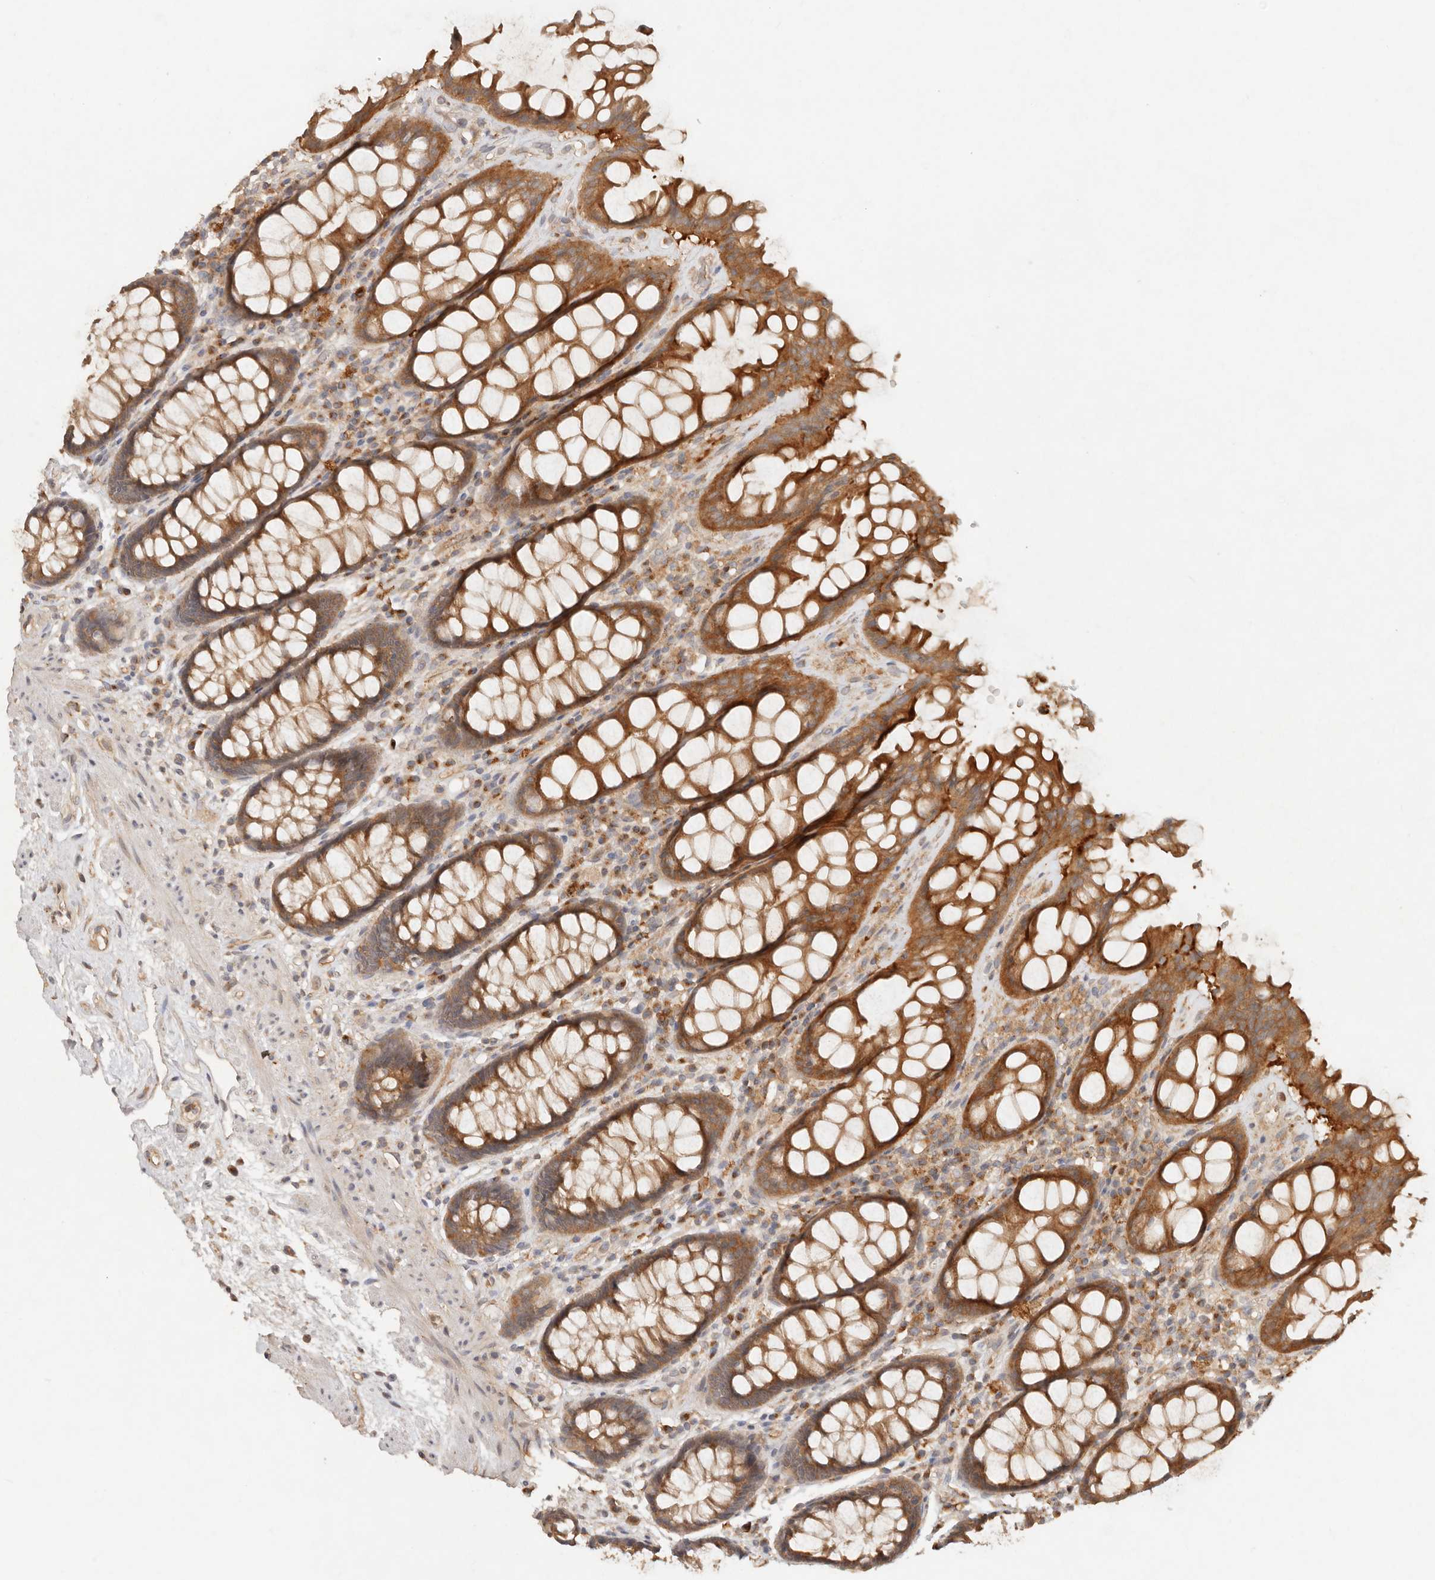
{"staining": {"intensity": "moderate", "quantity": ">75%", "location": "cytoplasmic/membranous"}, "tissue": "rectum", "cell_type": "Glandular cells", "image_type": "normal", "snomed": [{"axis": "morphology", "description": "Normal tissue, NOS"}, {"axis": "topography", "description": "Rectum"}], "caption": "Brown immunohistochemical staining in unremarkable rectum displays moderate cytoplasmic/membranous staining in approximately >75% of glandular cells.", "gene": "HECTD3", "patient": {"sex": "male", "age": 64}}